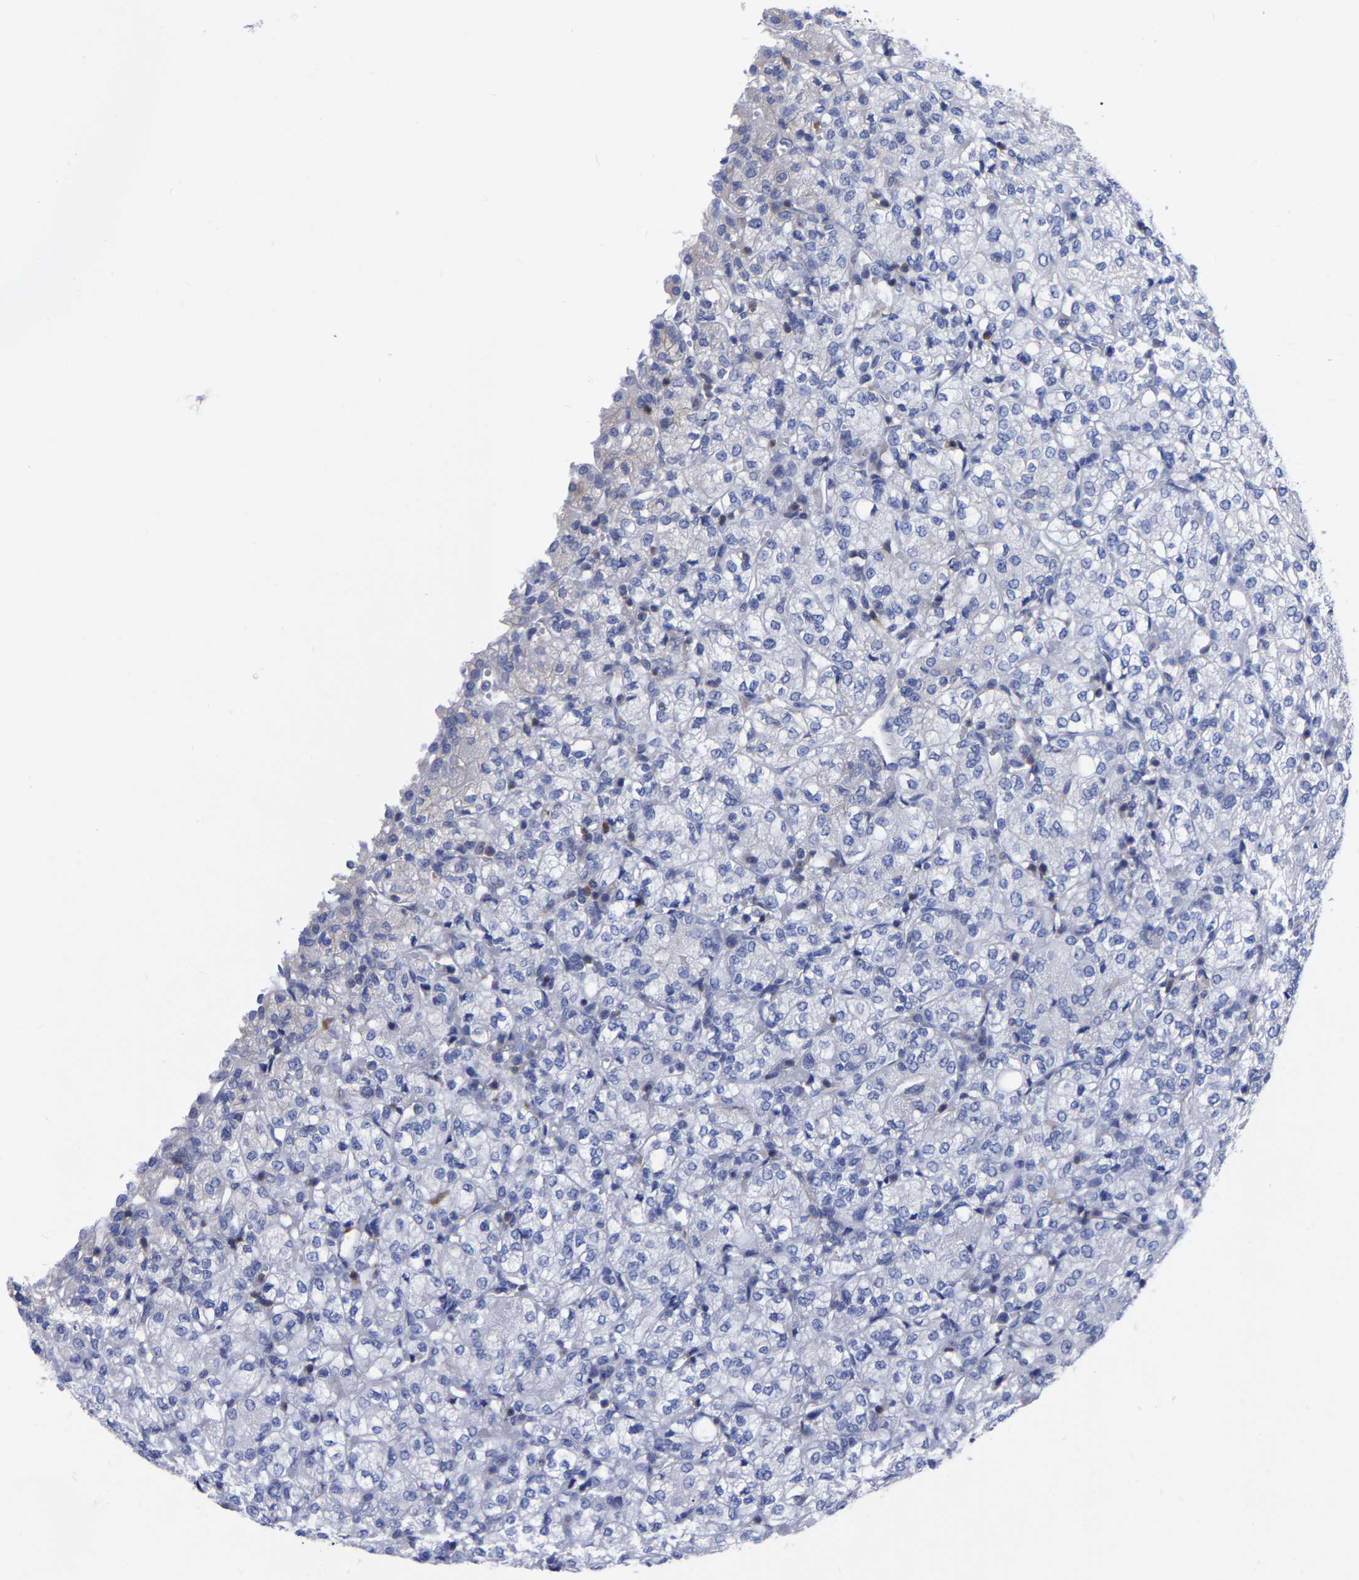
{"staining": {"intensity": "negative", "quantity": "none", "location": "none"}, "tissue": "renal cancer", "cell_type": "Tumor cells", "image_type": "cancer", "snomed": [{"axis": "morphology", "description": "Adenocarcinoma, NOS"}, {"axis": "topography", "description": "Kidney"}], "caption": "IHC photomicrograph of renal cancer stained for a protein (brown), which reveals no staining in tumor cells.", "gene": "PTPN7", "patient": {"sex": "male", "age": 77}}